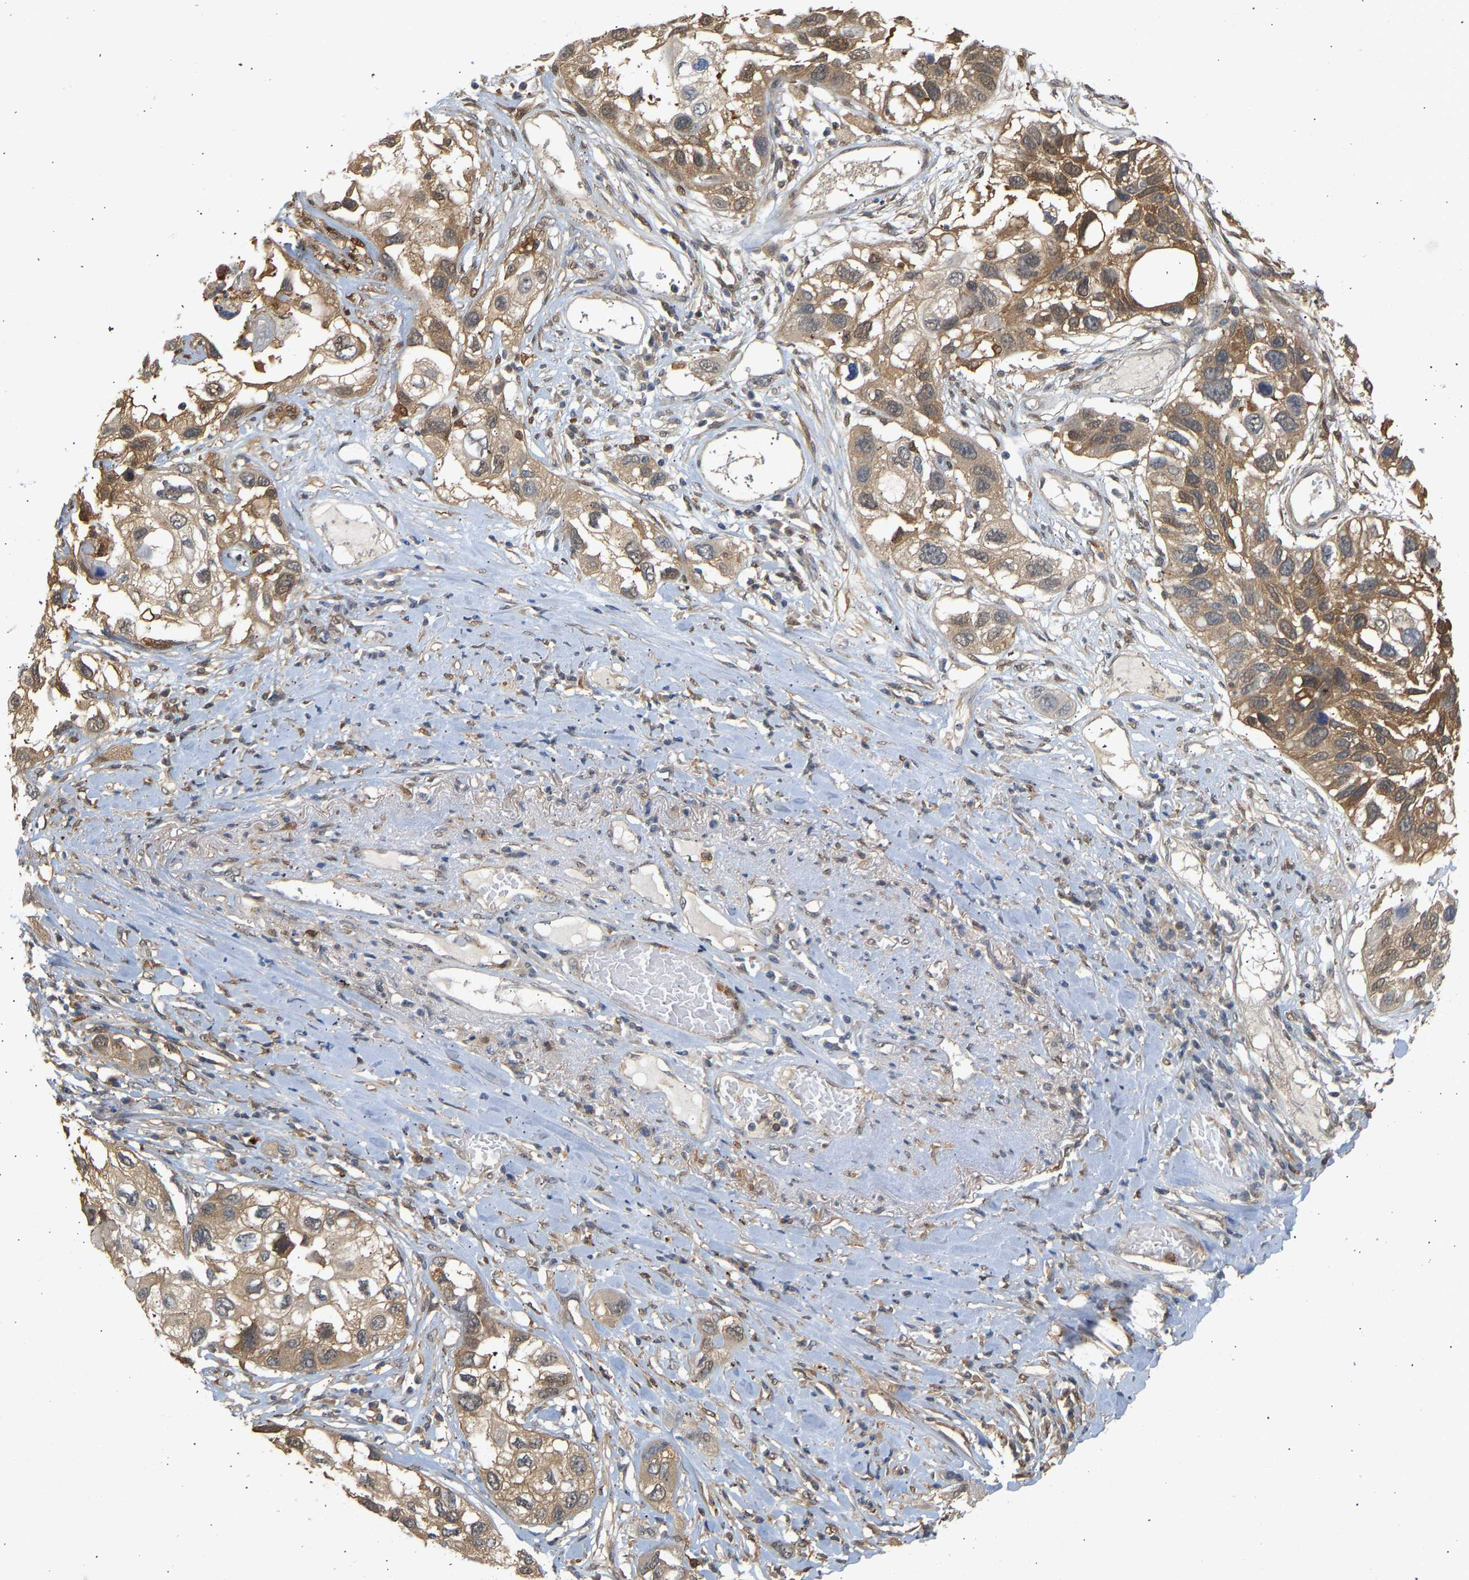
{"staining": {"intensity": "moderate", "quantity": ">75%", "location": "cytoplasmic/membranous"}, "tissue": "lung cancer", "cell_type": "Tumor cells", "image_type": "cancer", "snomed": [{"axis": "morphology", "description": "Squamous cell carcinoma, NOS"}, {"axis": "topography", "description": "Lung"}], "caption": "Tumor cells demonstrate medium levels of moderate cytoplasmic/membranous expression in approximately >75% of cells in squamous cell carcinoma (lung). (Stains: DAB in brown, nuclei in blue, Microscopy: brightfield microscopy at high magnification).", "gene": "ENO1", "patient": {"sex": "male", "age": 71}}